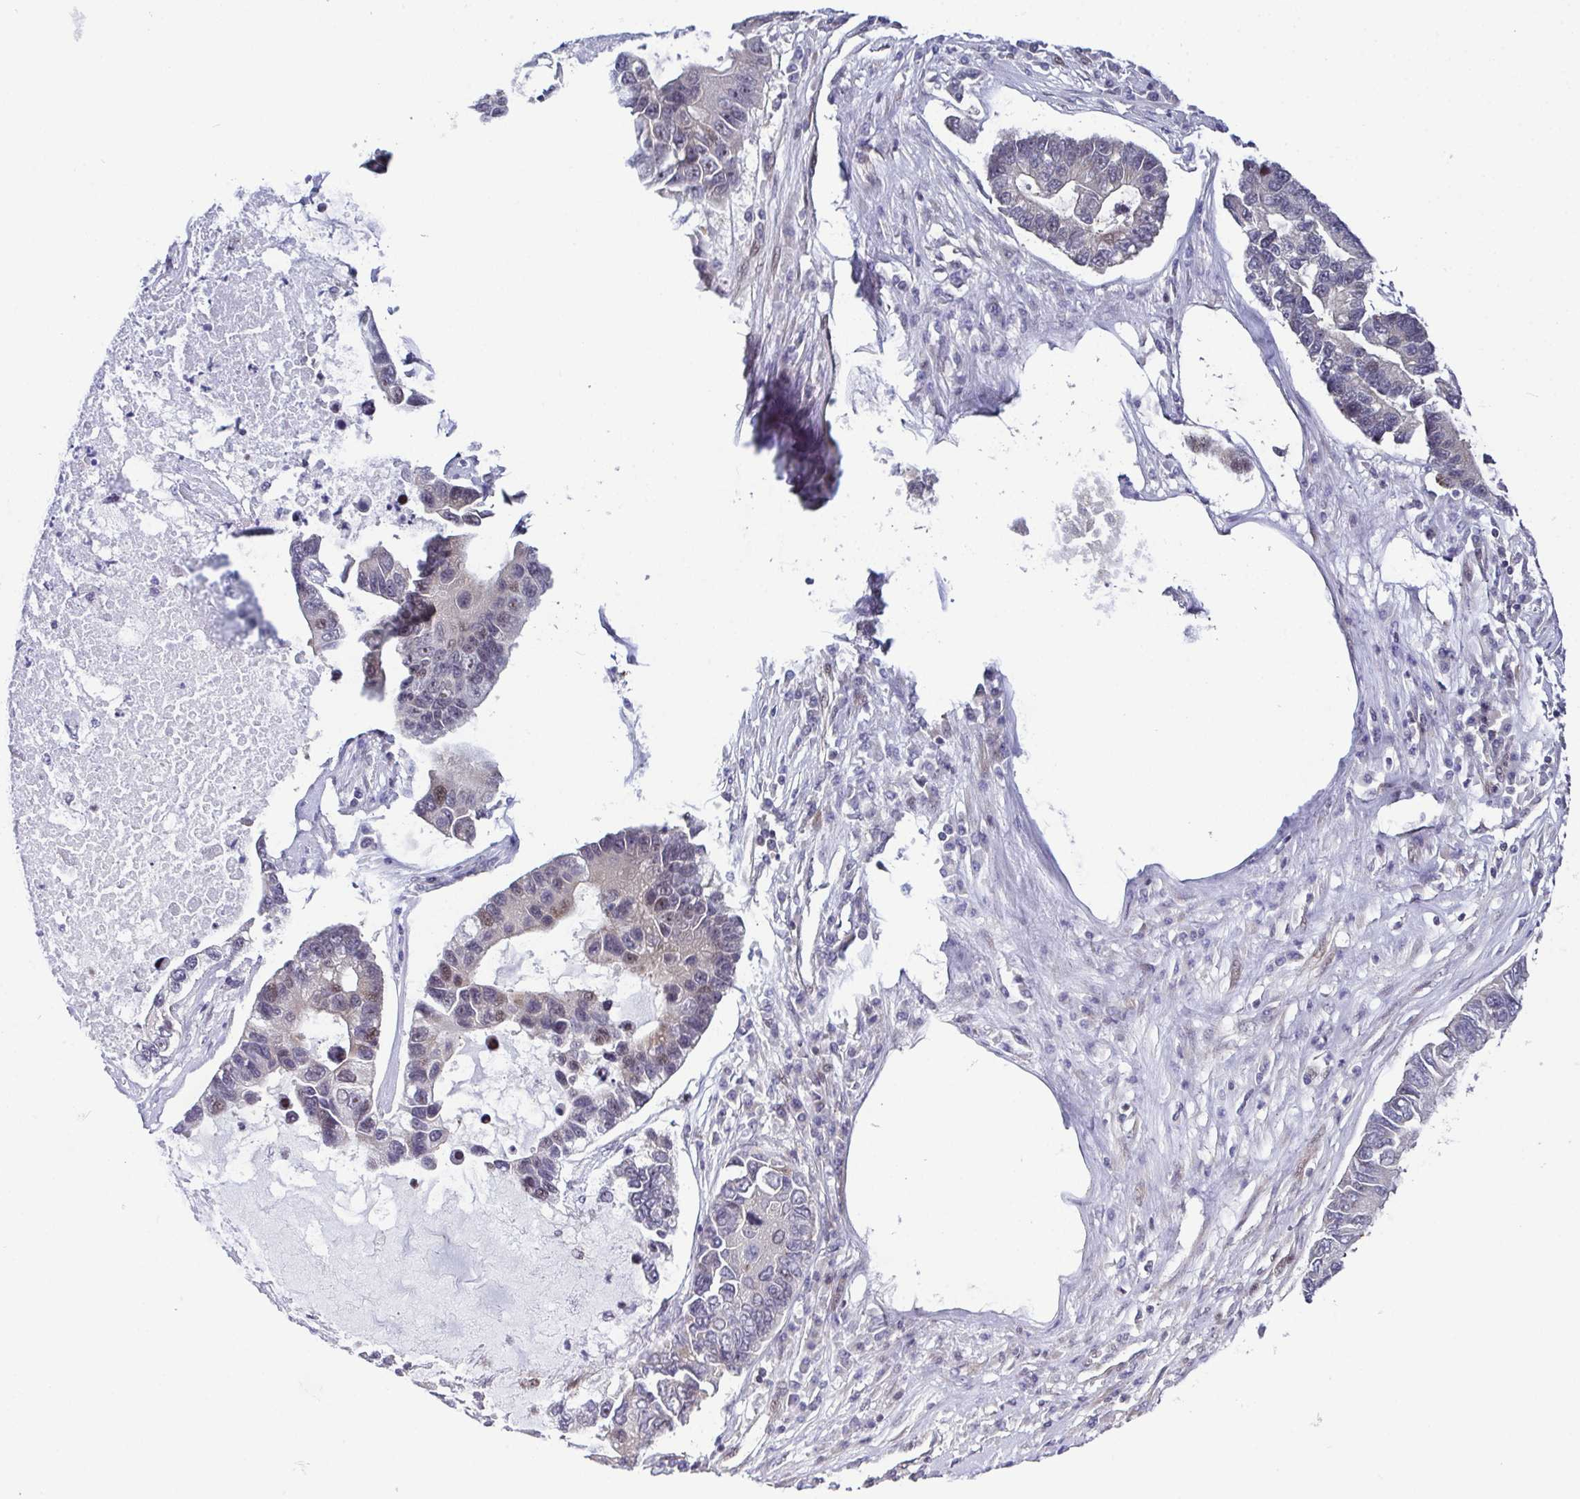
{"staining": {"intensity": "weak", "quantity": "<25%", "location": "nuclear"}, "tissue": "lung cancer", "cell_type": "Tumor cells", "image_type": "cancer", "snomed": [{"axis": "morphology", "description": "Adenocarcinoma, NOS"}, {"axis": "topography", "description": "Bronchus"}, {"axis": "topography", "description": "Lung"}], "caption": "This is a image of immunohistochemistry (IHC) staining of lung cancer (adenocarcinoma), which shows no expression in tumor cells.", "gene": "DNAJB1", "patient": {"sex": "female", "age": 51}}